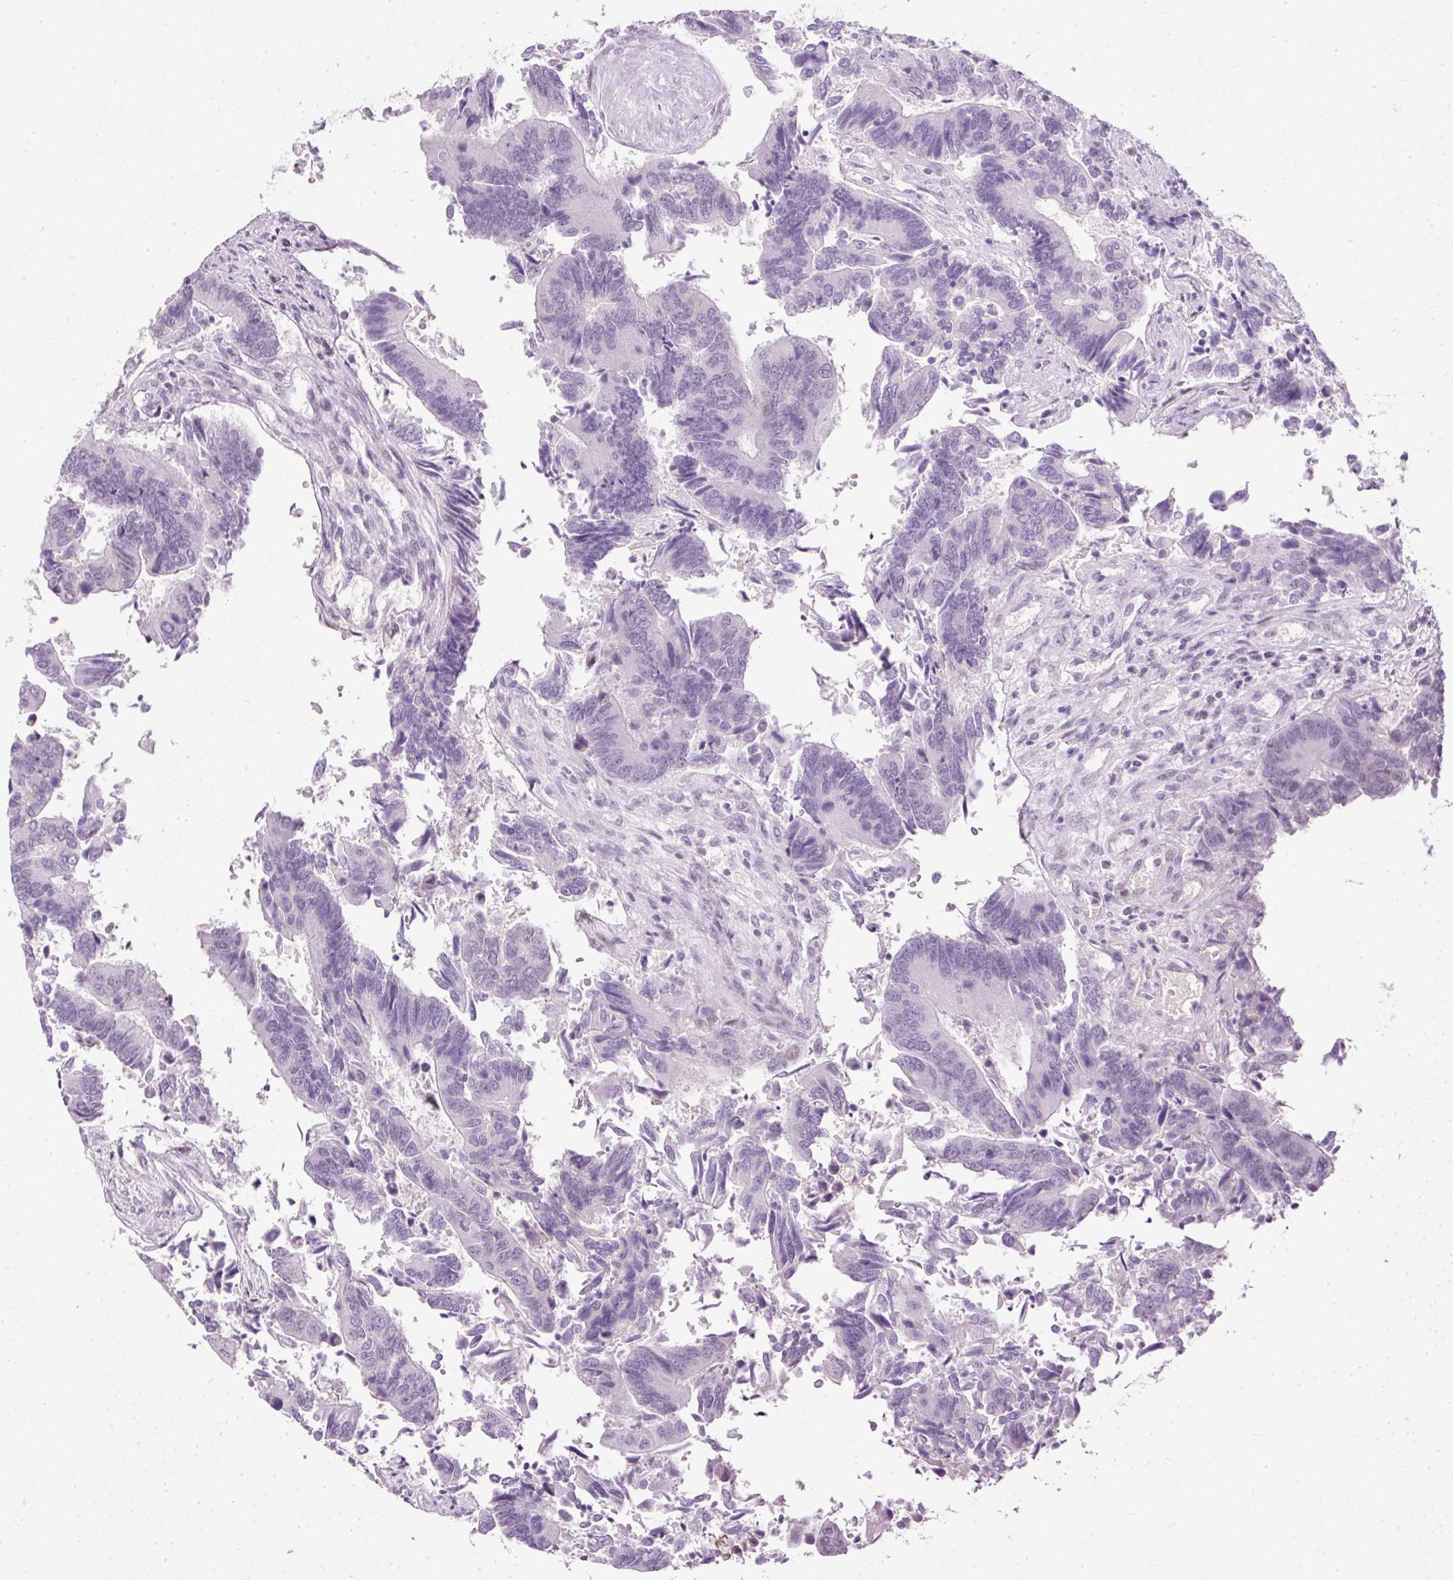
{"staining": {"intensity": "negative", "quantity": "none", "location": "none"}, "tissue": "colorectal cancer", "cell_type": "Tumor cells", "image_type": "cancer", "snomed": [{"axis": "morphology", "description": "Adenocarcinoma, NOS"}, {"axis": "topography", "description": "Colon"}], "caption": "Immunohistochemistry (IHC) photomicrograph of colorectal cancer (adenocarcinoma) stained for a protein (brown), which shows no staining in tumor cells. Brightfield microscopy of IHC stained with DAB (3,3'-diaminobenzidine) (brown) and hematoxylin (blue), captured at high magnification.", "gene": "PDE6B", "patient": {"sex": "female", "age": 67}}